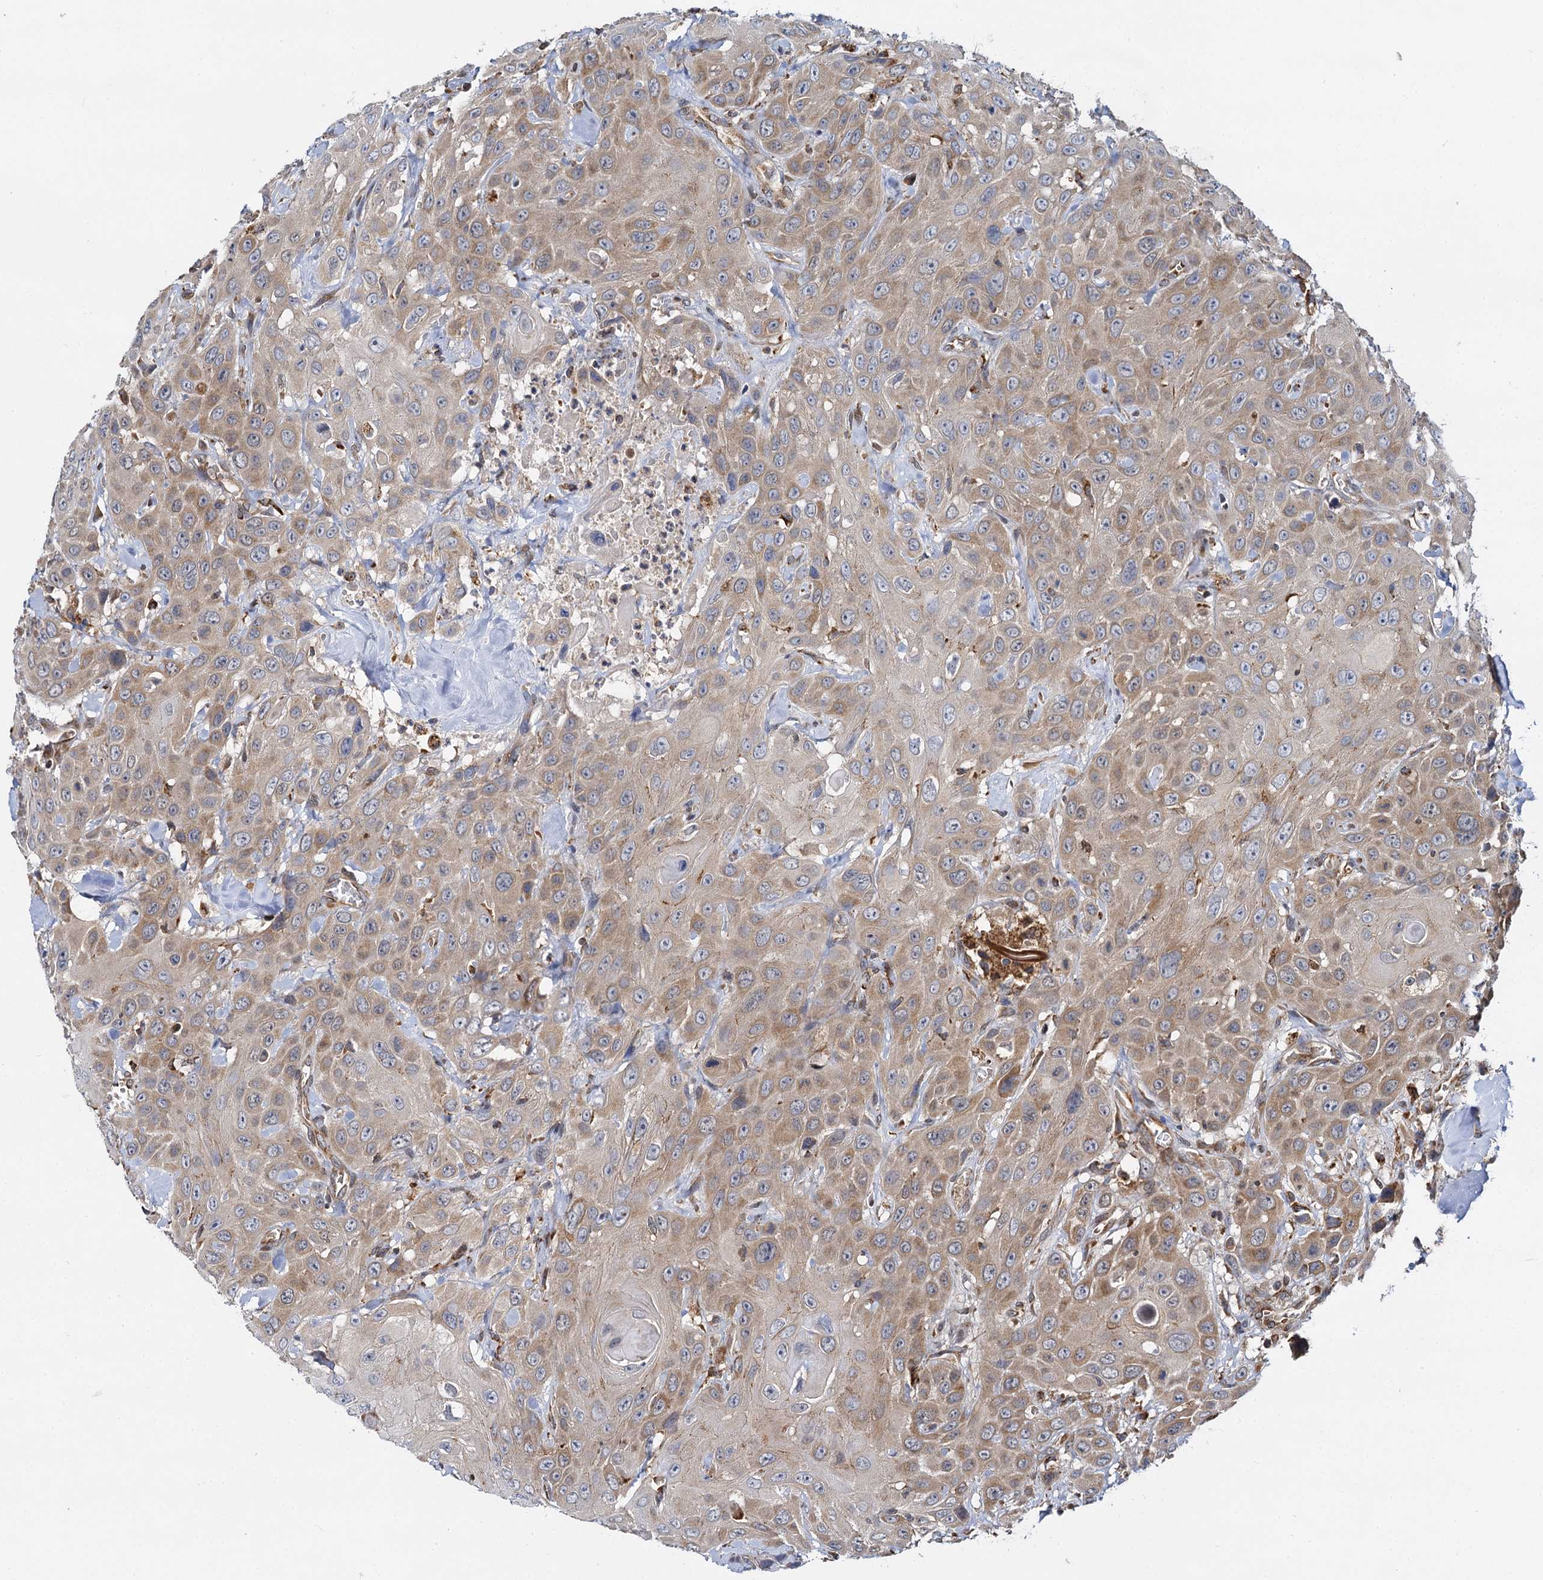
{"staining": {"intensity": "moderate", "quantity": "25%-75%", "location": "cytoplasmic/membranous"}, "tissue": "head and neck cancer", "cell_type": "Tumor cells", "image_type": "cancer", "snomed": [{"axis": "morphology", "description": "Squamous cell carcinoma, NOS"}, {"axis": "topography", "description": "Head-Neck"}], "caption": "High-power microscopy captured an immunohistochemistry micrograph of head and neck squamous cell carcinoma, revealing moderate cytoplasmic/membranous positivity in about 25%-75% of tumor cells.", "gene": "UFM1", "patient": {"sex": "male", "age": 81}}